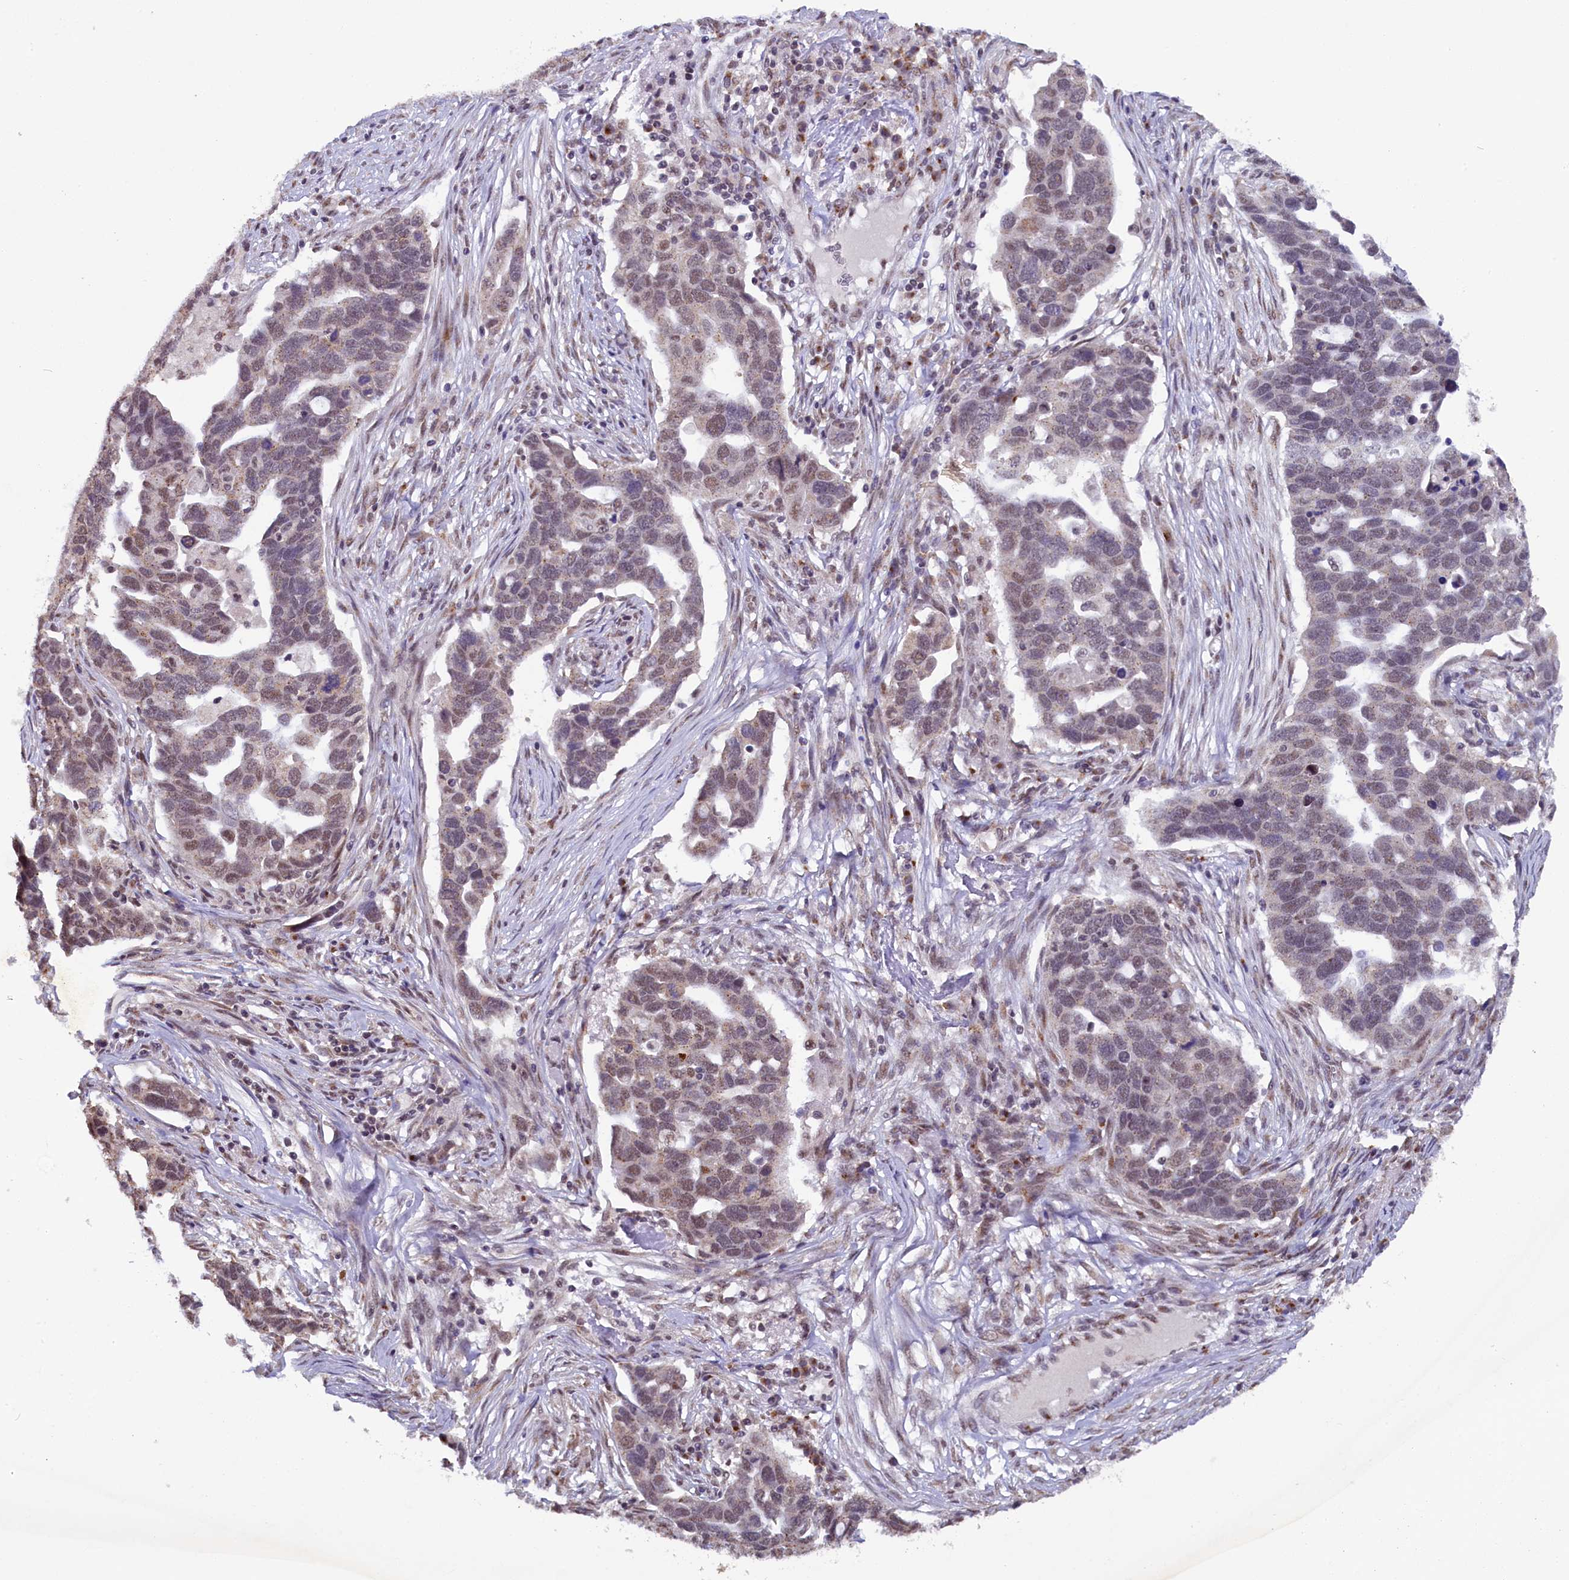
{"staining": {"intensity": "moderate", "quantity": "25%-75%", "location": "nuclear"}, "tissue": "ovarian cancer", "cell_type": "Tumor cells", "image_type": "cancer", "snomed": [{"axis": "morphology", "description": "Cystadenocarcinoma, serous, NOS"}, {"axis": "topography", "description": "Ovary"}], "caption": "Immunohistochemical staining of human ovarian cancer (serous cystadenocarcinoma) displays medium levels of moderate nuclear expression in about 25%-75% of tumor cells.", "gene": "NCBP1", "patient": {"sex": "female", "age": 54}}